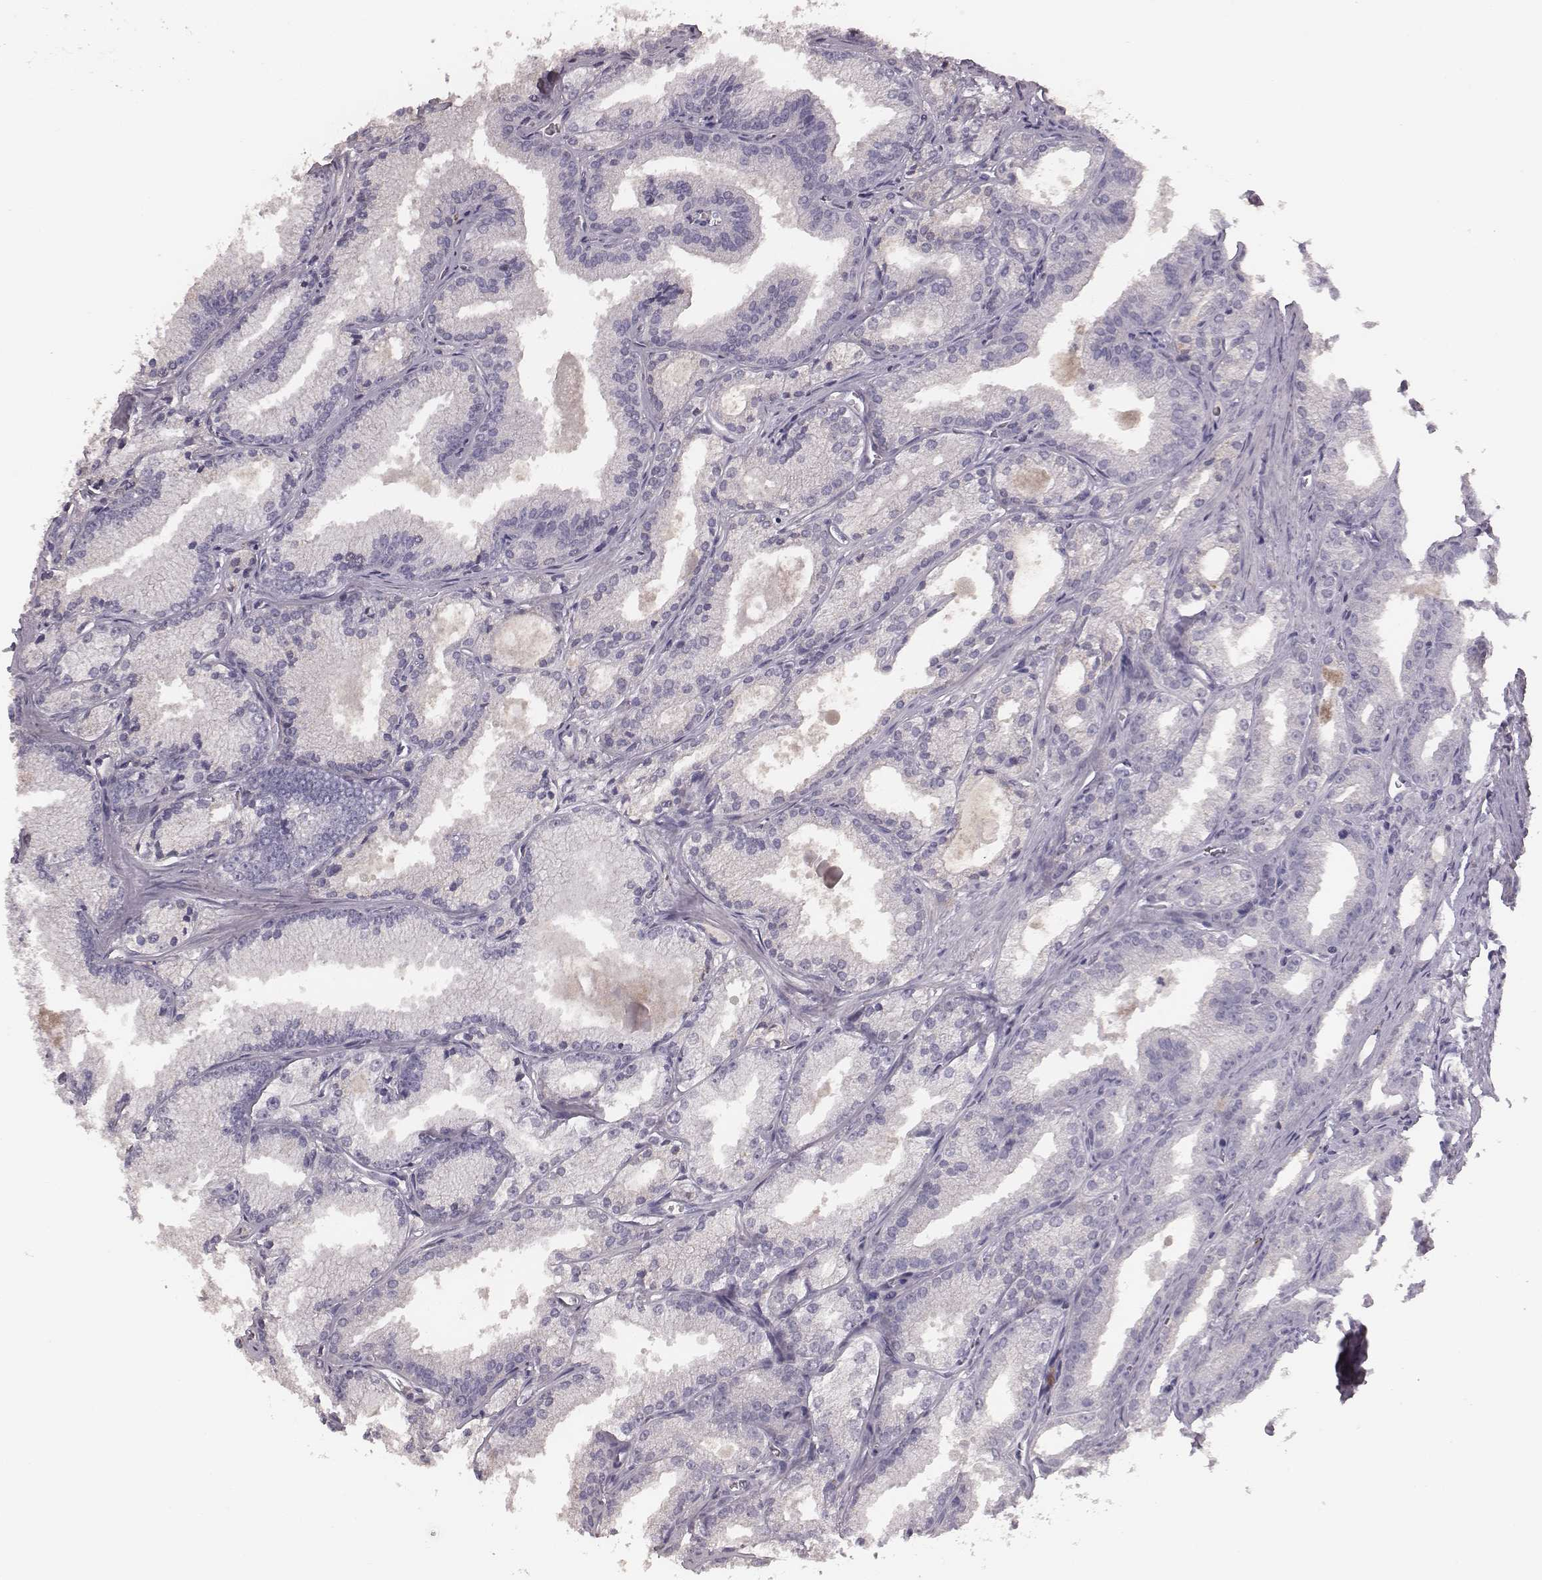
{"staining": {"intensity": "negative", "quantity": "none", "location": "none"}, "tissue": "prostate cancer", "cell_type": "Tumor cells", "image_type": "cancer", "snomed": [{"axis": "morphology", "description": "Adenocarcinoma, NOS"}, {"axis": "morphology", "description": "Adenocarcinoma, High grade"}, {"axis": "topography", "description": "Prostate"}], "caption": "A photomicrograph of prostate cancer (adenocarcinoma) stained for a protein displays no brown staining in tumor cells. The staining is performed using DAB brown chromogen with nuclei counter-stained in using hematoxylin.", "gene": "CFTR", "patient": {"sex": "male", "age": 70}}